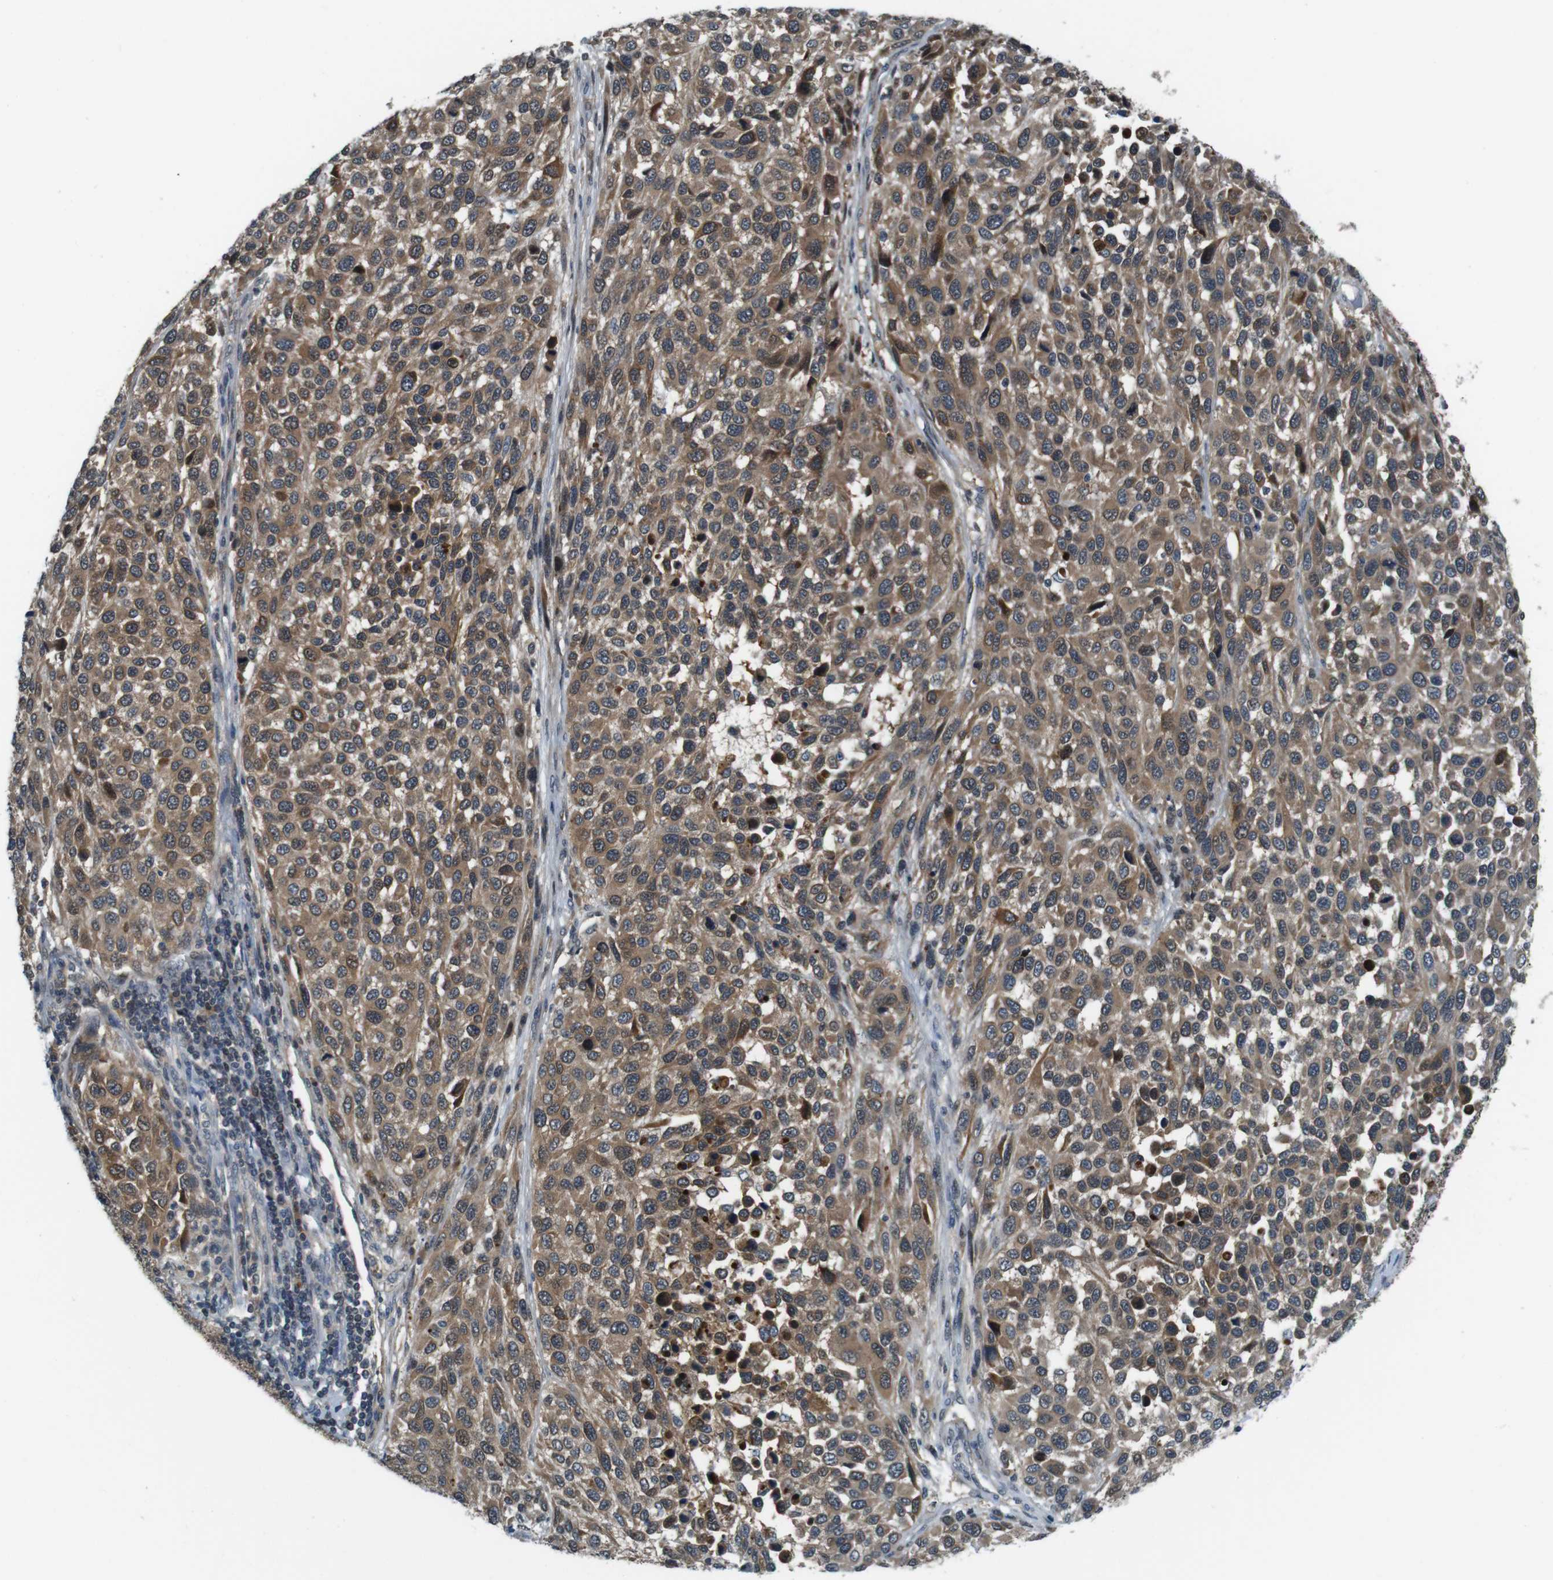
{"staining": {"intensity": "moderate", "quantity": ">75%", "location": "cytoplasmic/membranous"}, "tissue": "melanoma", "cell_type": "Tumor cells", "image_type": "cancer", "snomed": [{"axis": "morphology", "description": "Malignant melanoma, Metastatic site"}, {"axis": "topography", "description": "Lymph node"}], "caption": "Immunohistochemistry (IHC) image of melanoma stained for a protein (brown), which demonstrates medium levels of moderate cytoplasmic/membranous staining in approximately >75% of tumor cells.", "gene": "LRP5", "patient": {"sex": "male", "age": 61}}